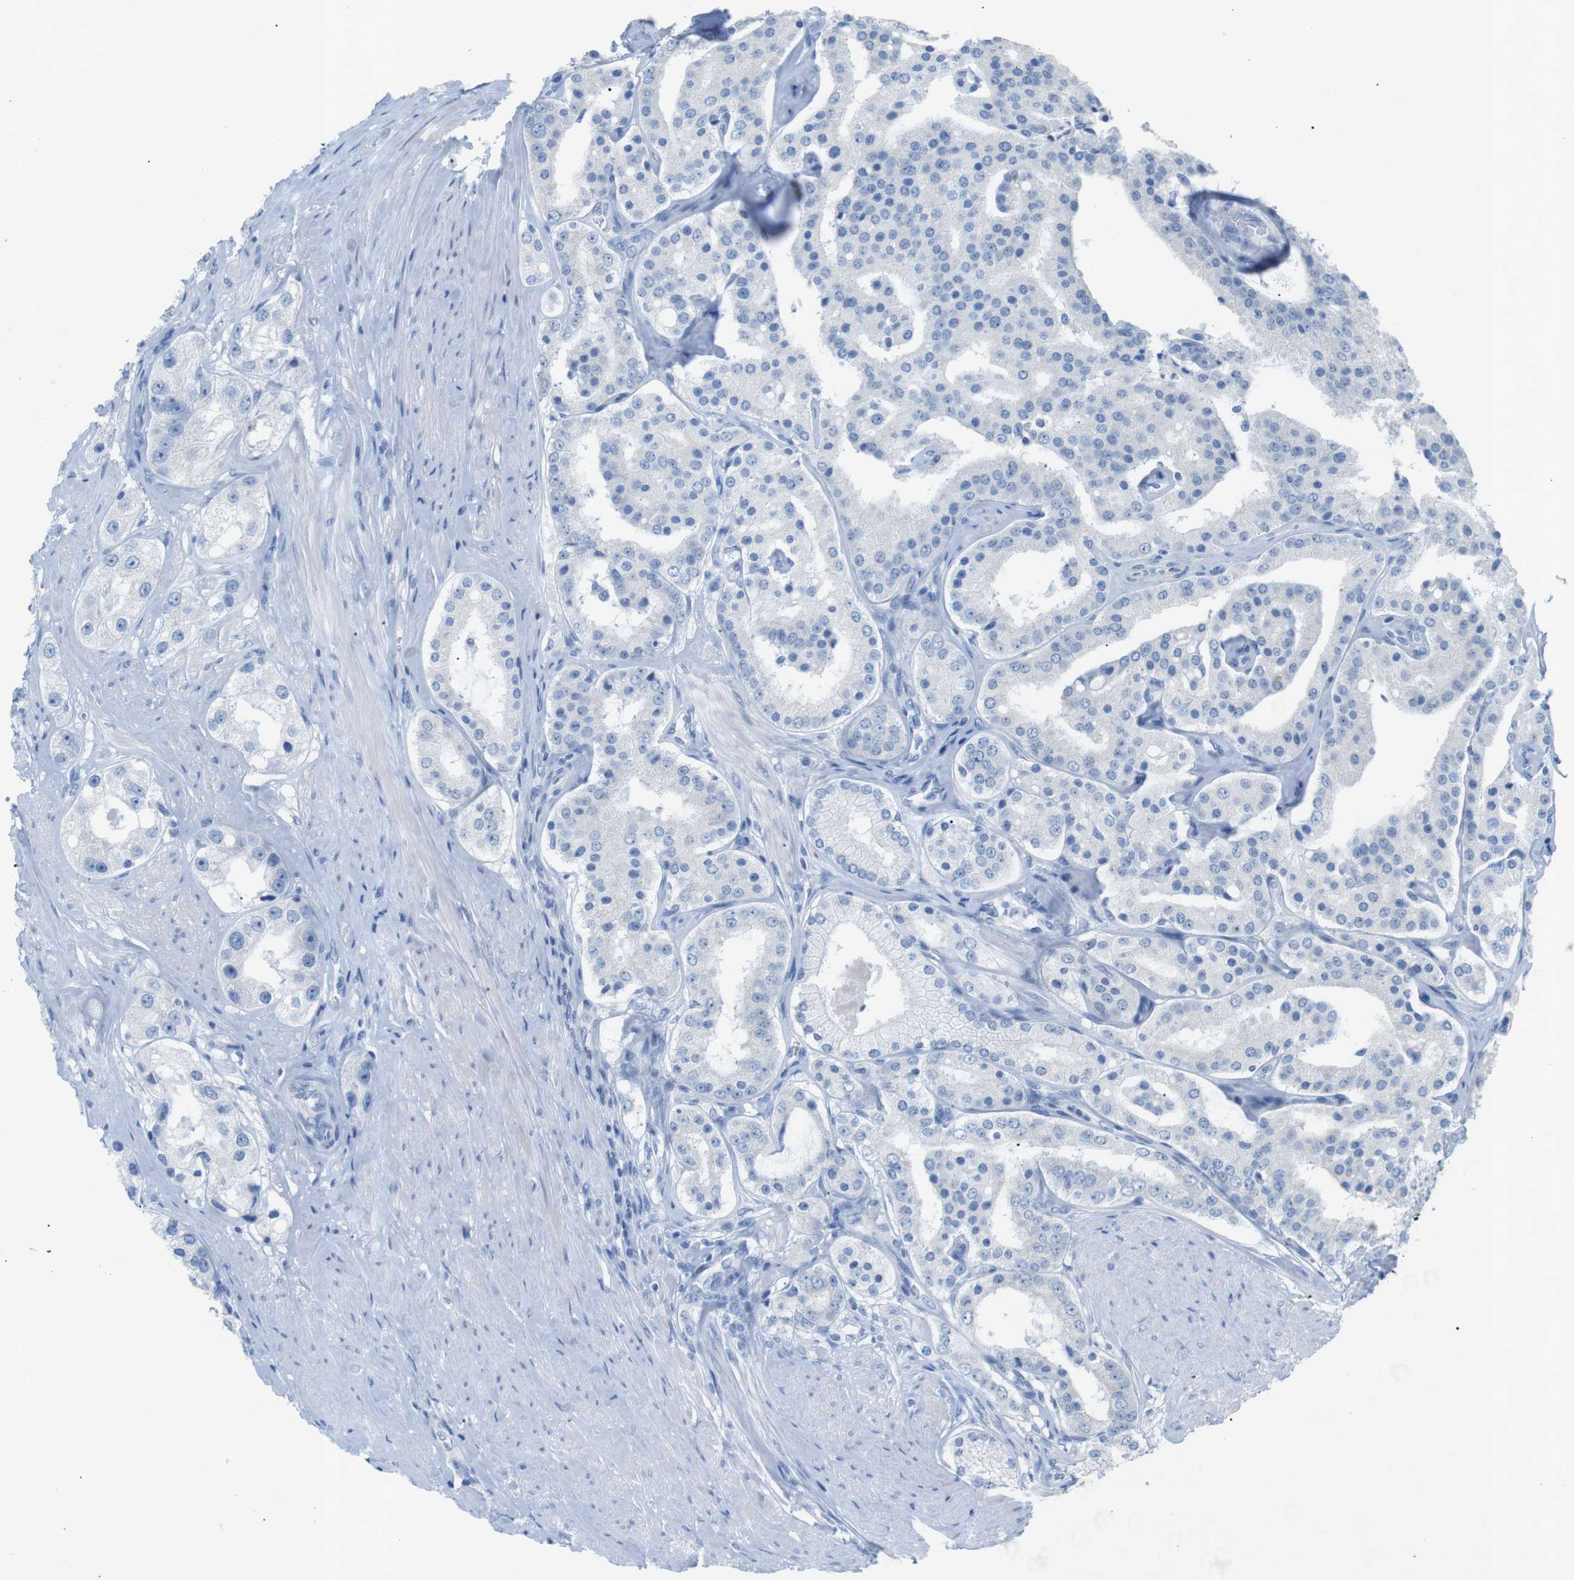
{"staining": {"intensity": "negative", "quantity": "none", "location": "none"}, "tissue": "prostate cancer", "cell_type": "Tumor cells", "image_type": "cancer", "snomed": [{"axis": "morphology", "description": "Adenocarcinoma, Low grade"}, {"axis": "topography", "description": "Prostate"}], "caption": "High magnification brightfield microscopy of prostate cancer stained with DAB (3,3'-diaminobenzidine) (brown) and counterstained with hematoxylin (blue): tumor cells show no significant positivity.", "gene": "SALL4", "patient": {"sex": "male", "age": 63}}